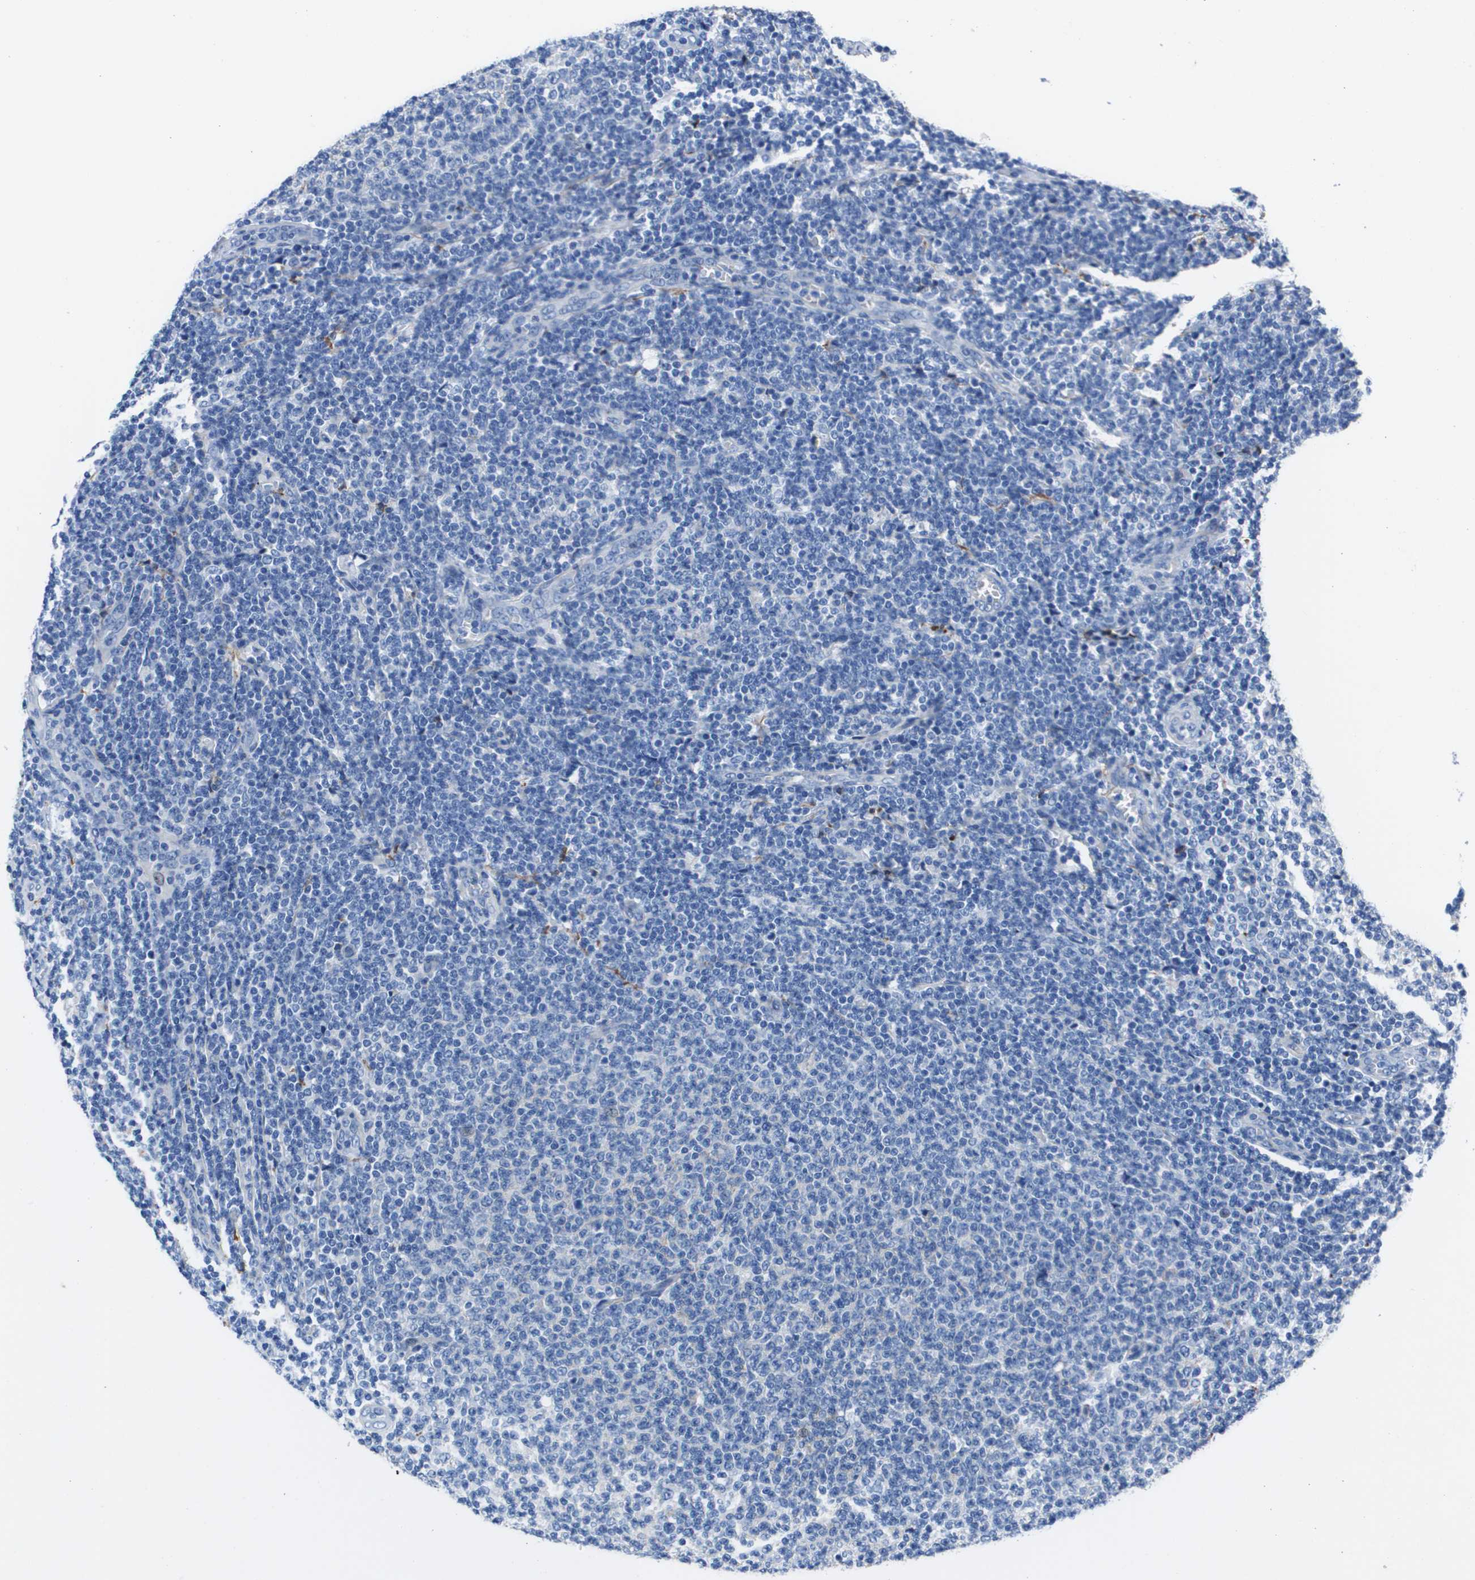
{"staining": {"intensity": "negative", "quantity": "none", "location": "none"}, "tissue": "lymphoma", "cell_type": "Tumor cells", "image_type": "cancer", "snomed": [{"axis": "morphology", "description": "Malignant lymphoma, non-Hodgkin's type, Low grade"}, {"axis": "topography", "description": "Lymph node"}], "caption": "Tumor cells show no significant protein expression in lymphoma. The staining was performed using DAB (3,3'-diaminobenzidine) to visualize the protein expression in brown, while the nuclei were stained in blue with hematoxylin (Magnification: 20x).", "gene": "VTN", "patient": {"sex": "male", "age": 66}}